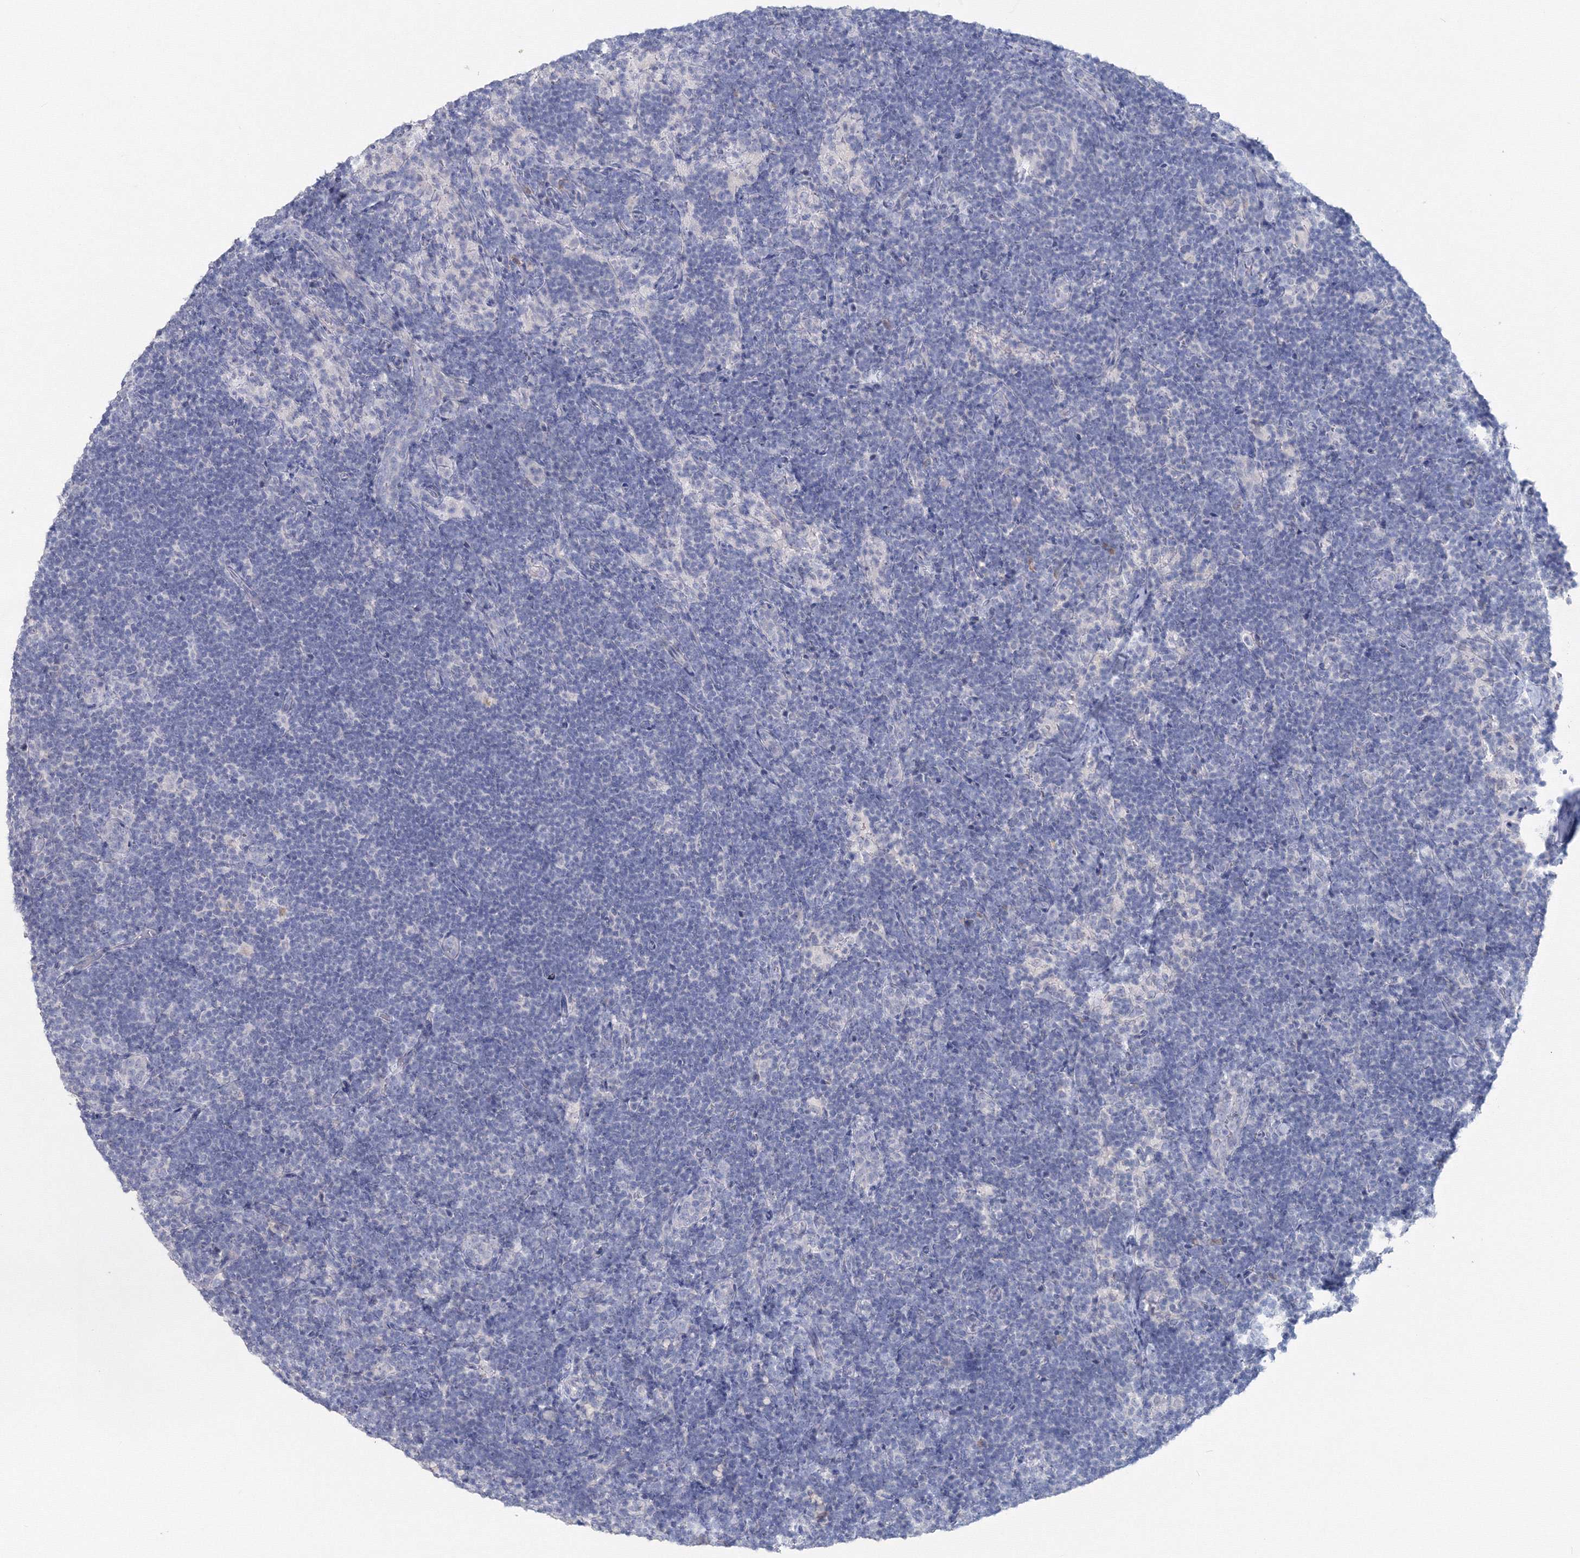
{"staining": {"intensity": "negative", "quantity": "none", "location": "none"}, "tissue": "lymph node", "cell_type": "Germinal center cells", "image_type": "normal", "snomed": [{"axis": "morphology", "description": "Normal tissue, NOS"}, {"axis": "topography", "description": "Lymph node"}], "caption": "DAB (3,3'-diaminobenzidine) immunohistochemical staining of normal human lymph node displays no significant positivity in germinal center cells.", "gene": "GCKR", "patient": {"sex": "female", "age": 22}}